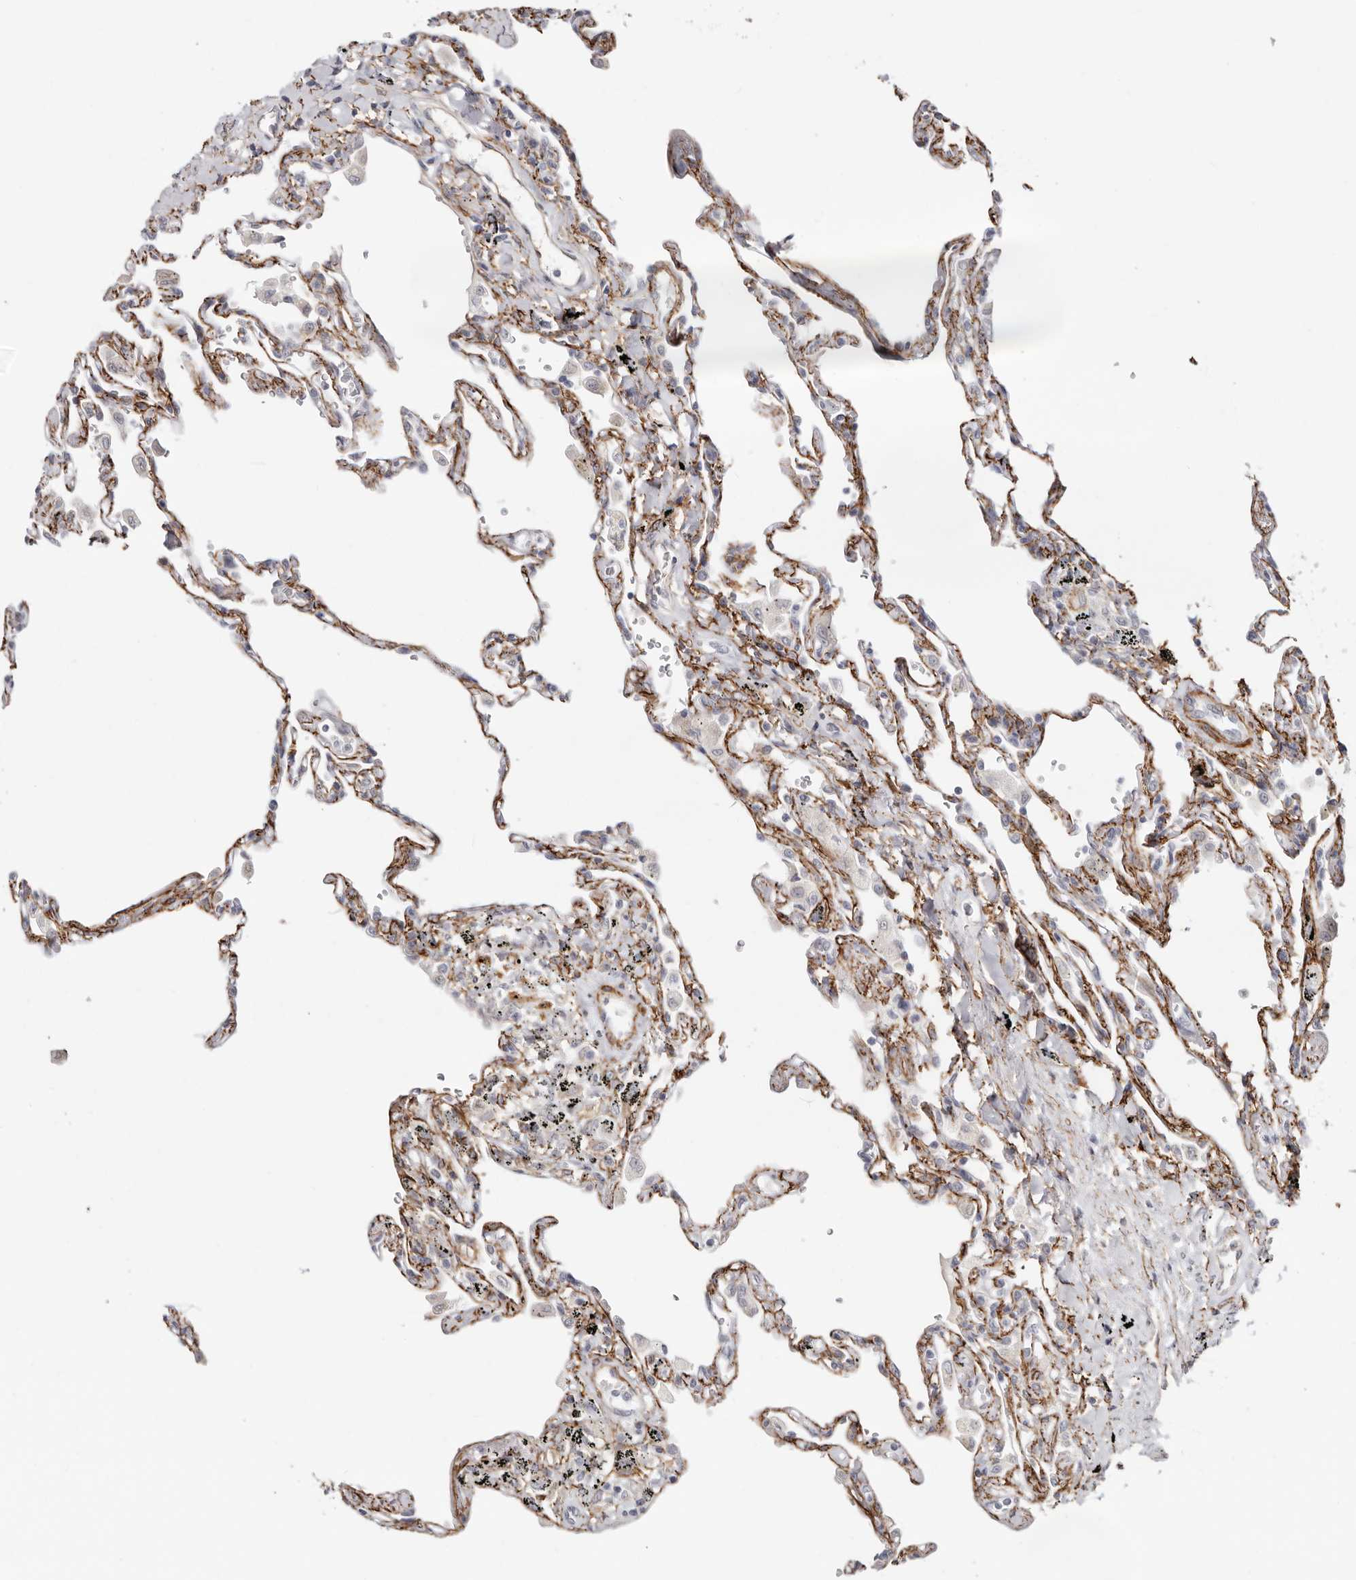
{"staining": {"intensity": "moderate", "quantity": "25%-75%", "location": "cytoplasmic/membranous"}, "tissue": "lung", "cell_type": "Alveolar cells", "image_type": "normal", "snomed": [{"axis": "morphology", "description": "Normal tissue, NOS"}, {"axis": "topography", "description": "Lung"}], "caption": "Immunohistochemical staining of benign human lung shows moderate cytoplasmic/membranous protein expression in approximately 25%-75% of alveolar cells.", "gene": "SZT2", "patient": {"sex": "male", "age": 59}}